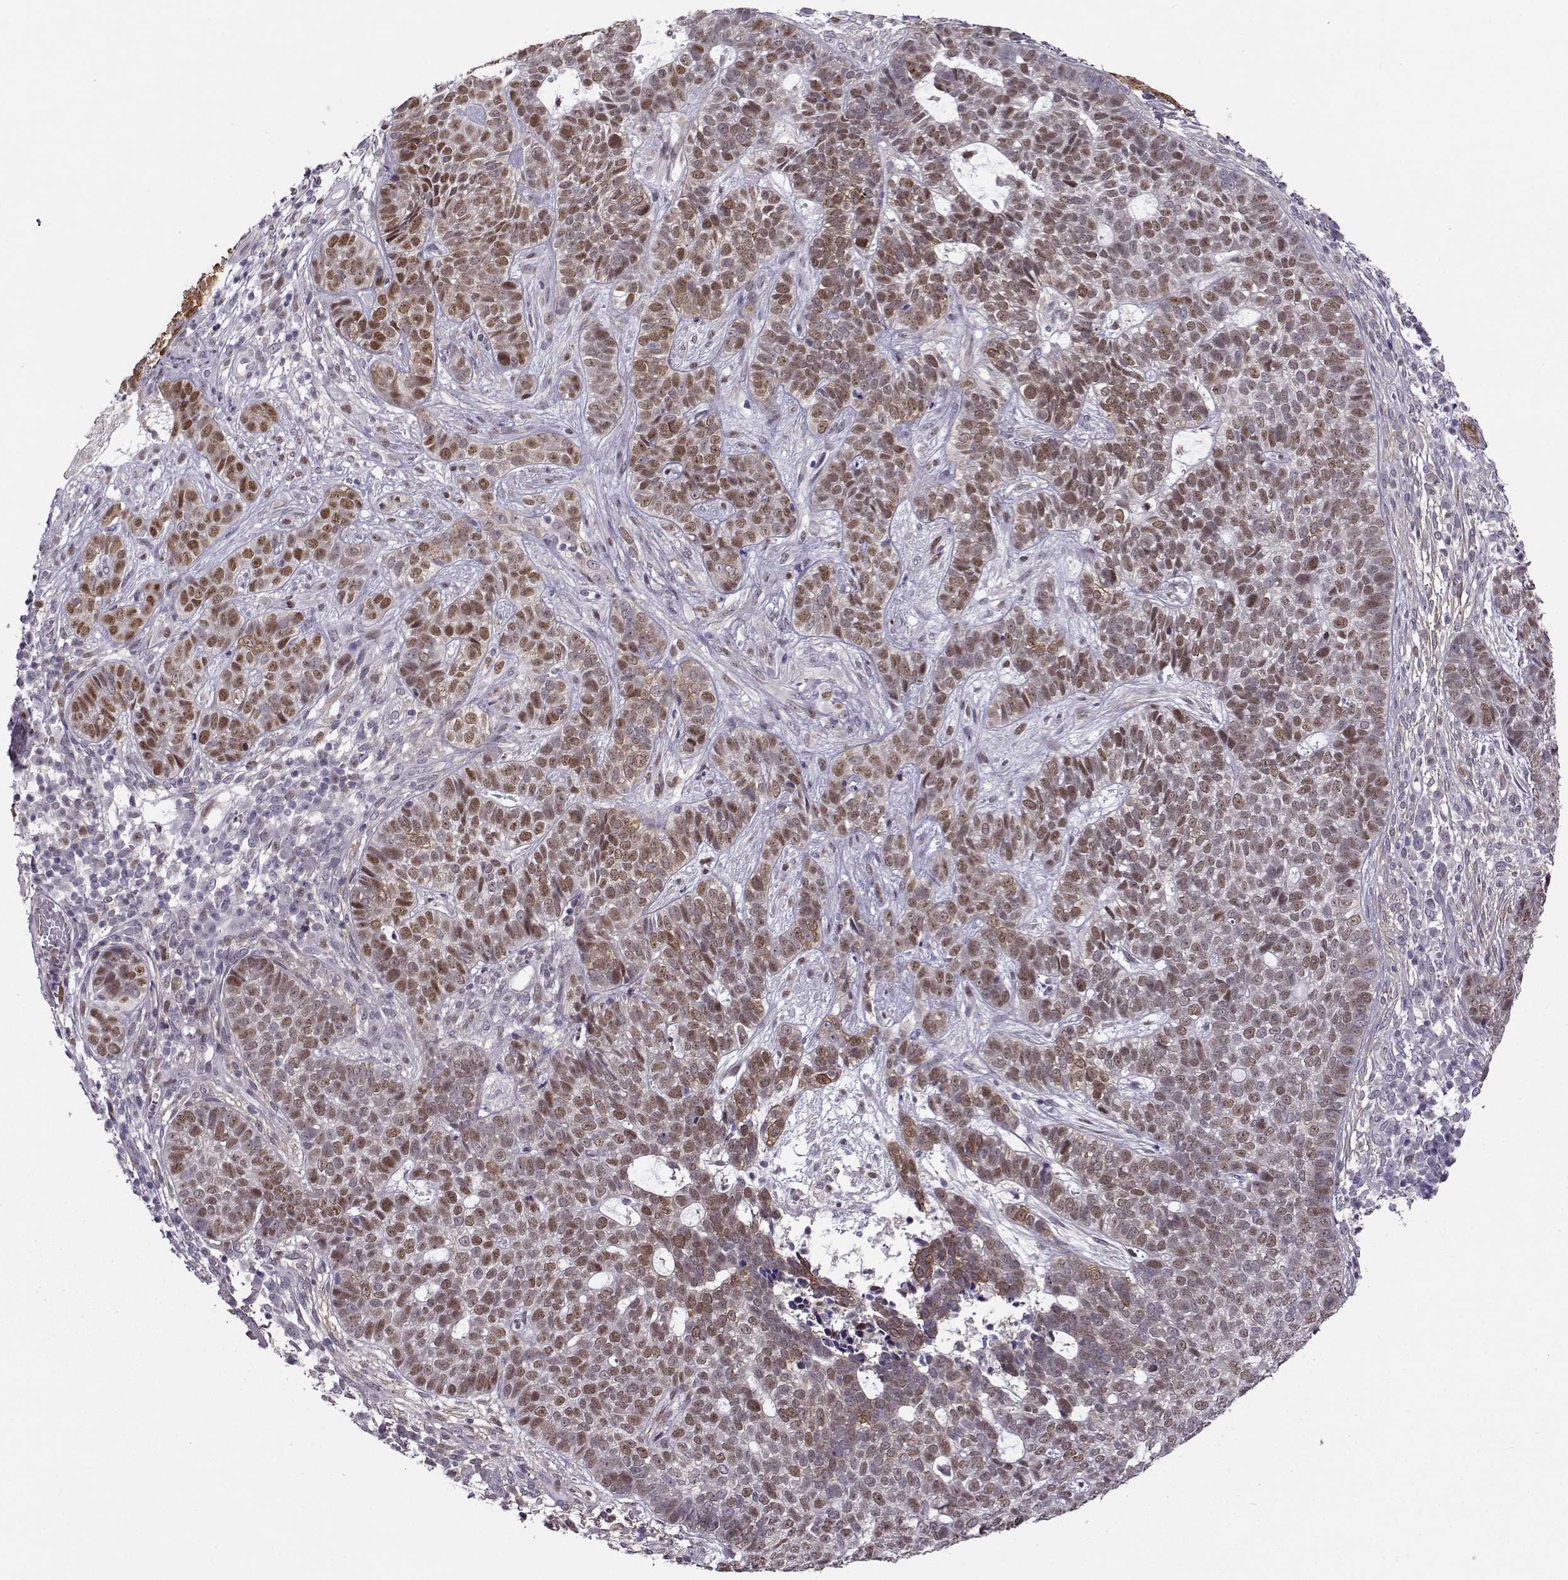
{"staining": {"intensity": "moderate", "quantity": "25%-75%", "location": "cytoplasmic/membranous,nuclear"}, "tissue": "skin cancer", "cell_type": "Tumor cells", "image_type": "cancer", "snomed": [{"axis": "morphology", "description": "Basal cell carcinoma"}, {"axis": "topography", "description": "Skin"}], "caption": "This is an image of immunohistochemistry (IHC) staining of skin cancer, which shows moderate expression in the cytoplasmic/membranous and nuclear of tumor cells.", "gene": "BACH1", "patient": {"sex": "female", "age": 69}}